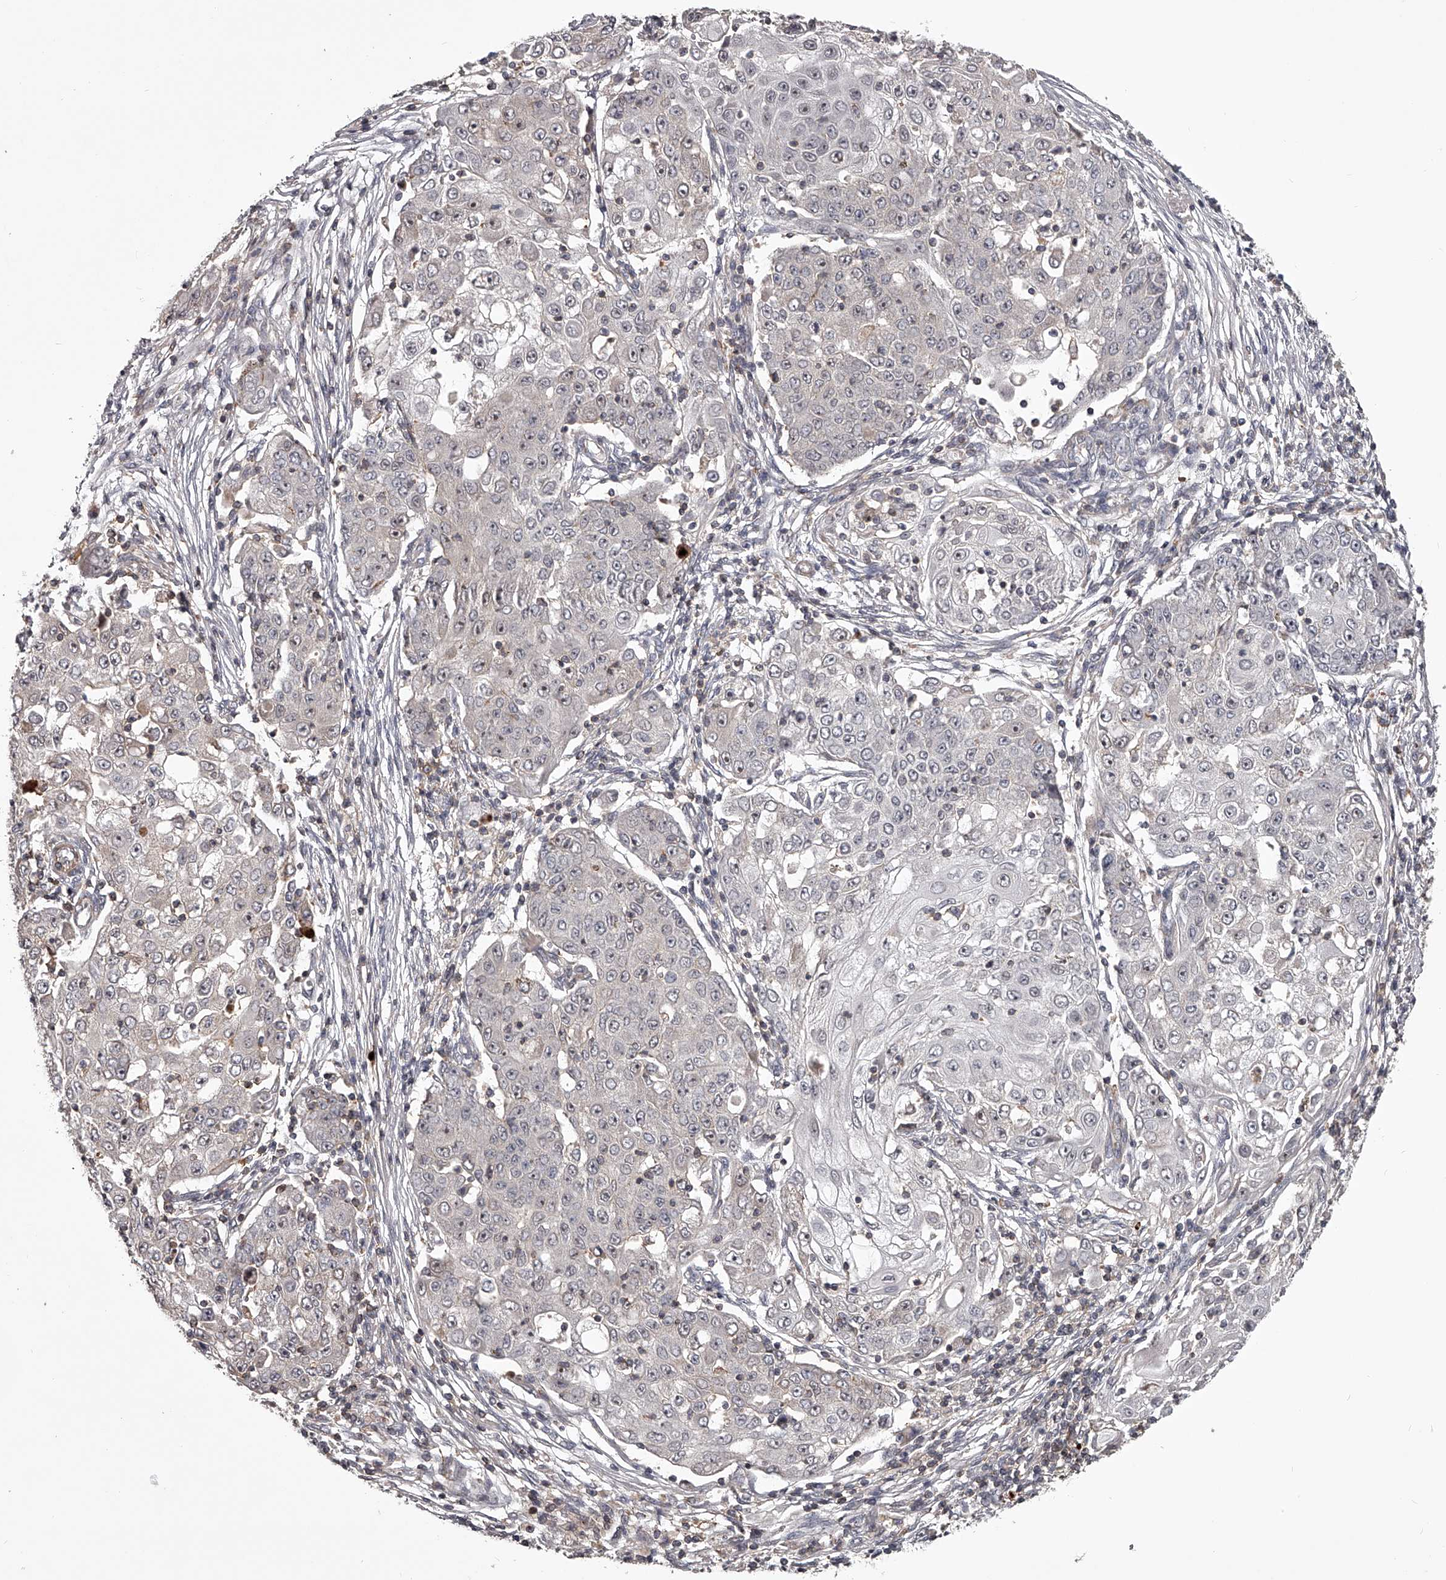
{"staining": {"intensity": "negative", "quantity": "none", "location": "none"}, "tissue": "ovarian cancer", "cell_type": "Tumor cells", "image_type": "cancer", "snomed": [{"axis": "morphology", "description": "Carcinoma, endometroid"}, {"axis": "topography", "description": "Ovary"}], "caption": "Tumor cells are negative for protein expression in human ovarian endometroid carcinoma.", "gene": "RRP36", "patient": {"sex": "female", "age": 42}}